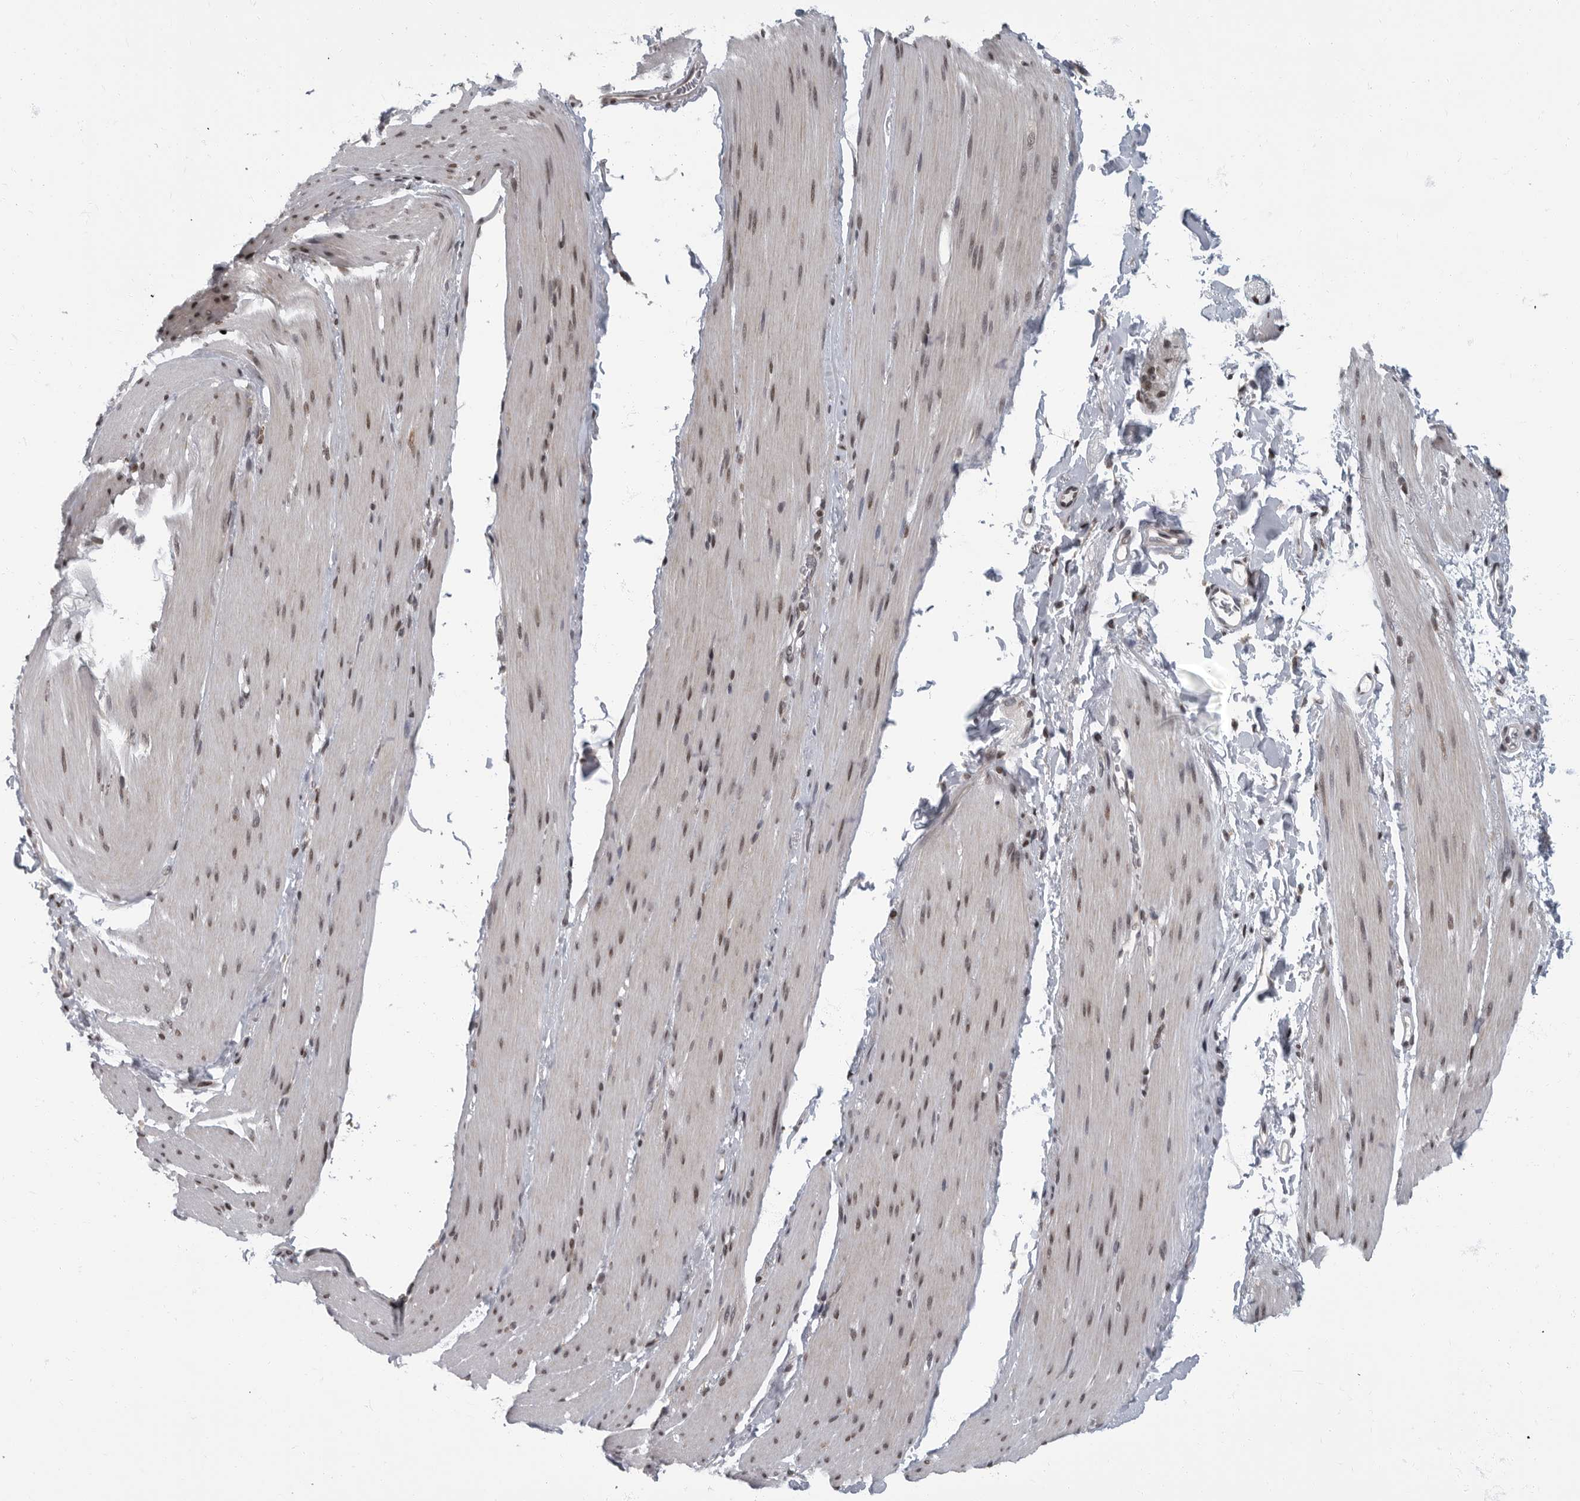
{"staining": {"intensity": "weak", "quantity": "25%-75%", "location": "nuclear"}, "tissue": "smooth muscle", "cell_type": "Smooth muscle cells", "image_type": "normal", "snomed": [{"axis": "morphology", "description": "Normal tissue, NOS"}, {"axis": "topography", "description": "Smooth muscle"}, {"axis": "topography", "description": "Small intestine"}], "caption": "IHC (DAB (3,3'-diaminobenzidine)) staining of unremarkable smooth muscle shows weak nuclear protein positivity in approximately 25%-75% of smooth muscle cells.", "gene": "EVI5", "patient": {"sex": "female", "age": 84}}